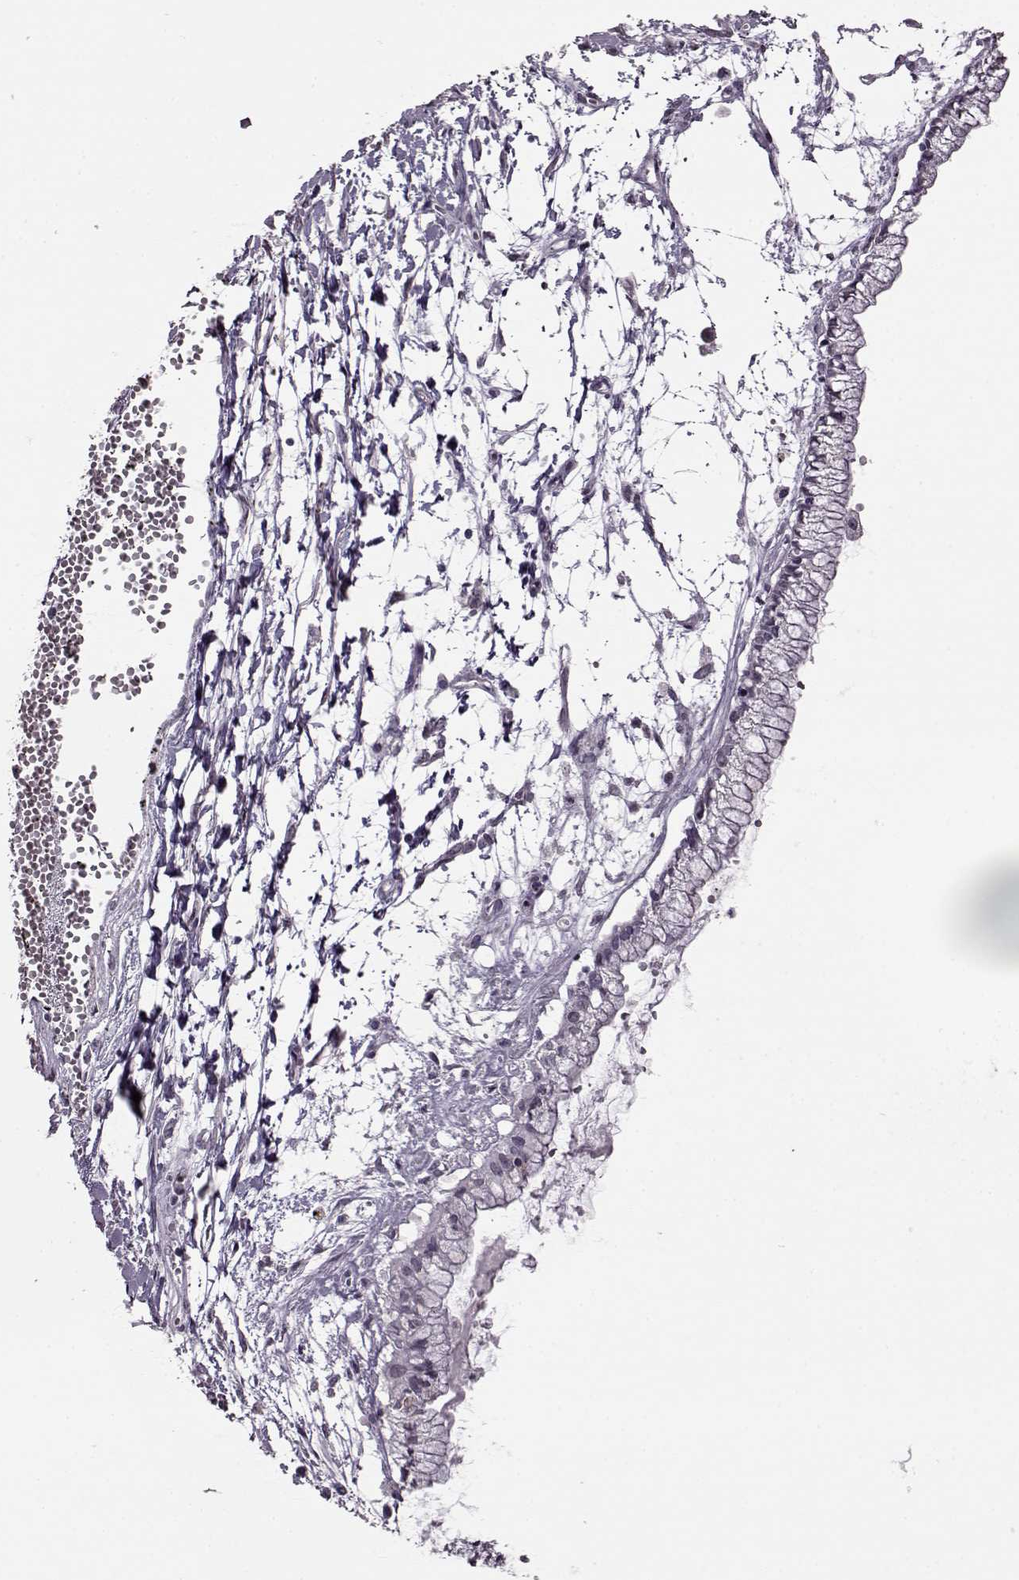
{"staining": {"intensity": "negative", "quantity": "none", "location": "none"}, "tissue": "ovarian cancer", "cell_type": "Tumor cells", "image_type": "cancer", "snomed": [{"axis": "morphology", "description": "Cystadenocarcinoma, mucinous, NOS"}, {"axis": "topography", "description": "Ovary"}], "caption": "Photomicrograph shows no protein staining in tumor cells of ovarian cancer tissue.", "gene": "STX1B", "patient": {"sex": "female", "age": 67}}